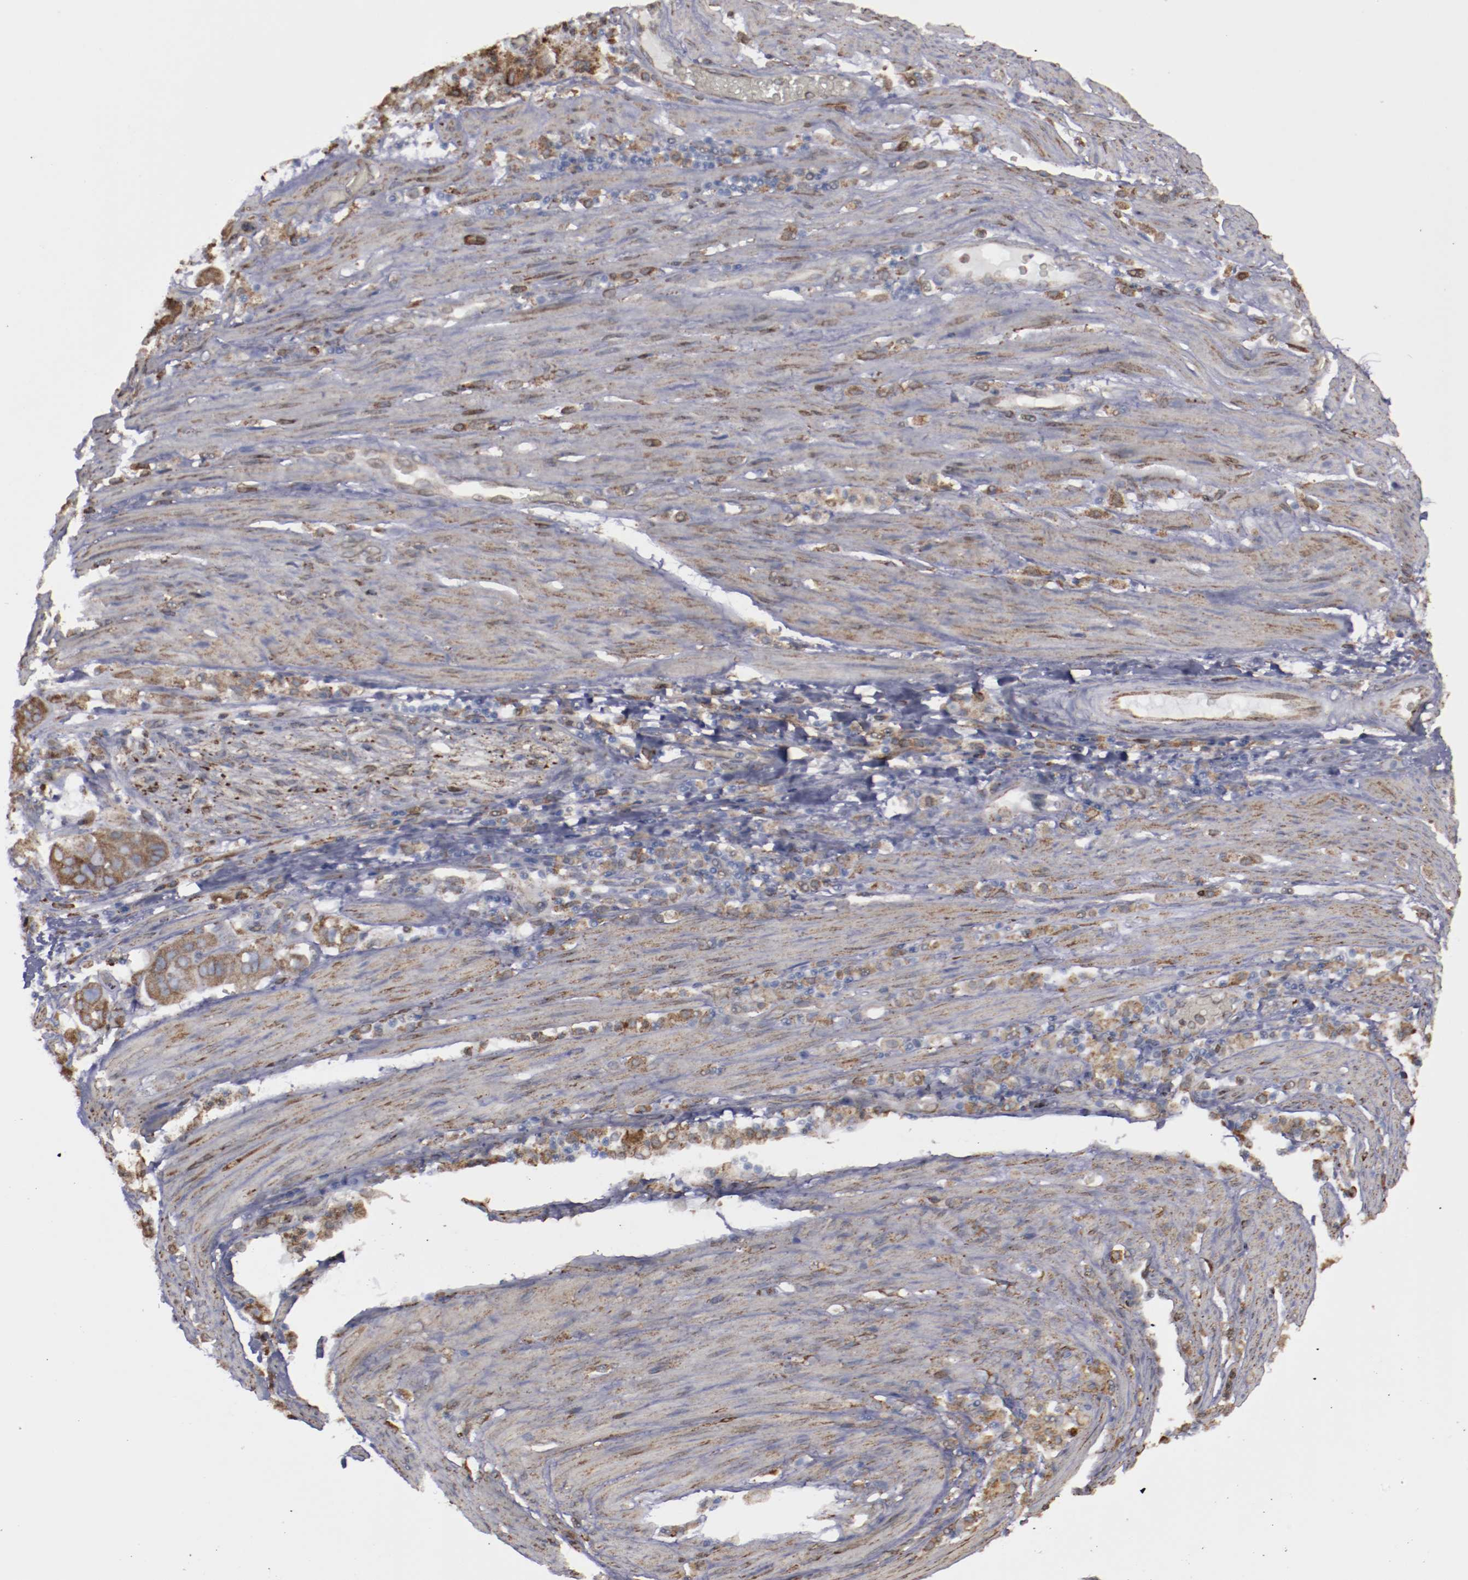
{"staining": {"intensity": "moderate", "quantity": ">75%", "location": "cytoplasmic/membranous"}, "tissue": "stomach cancer", "cell_type": "Tumor cells", "image_type": "cancer", "snomed": [{"axis": "morphology", "description": "Adenocarcinoma, NOS"}, {"axis": "topography", "description": "Stomach"}], "caption": "The histopathology image exhibits immunohistochemical staining of adenocarcinoma (stomach). There is moderate cytoplasmic/membranous expression is present in approximately >75% of tumor cells. The protein is shown in brown color, while the nuclei are stained blue.", "gene": "ERLIN2", "patient": {"sex": "male", "age": 62}}